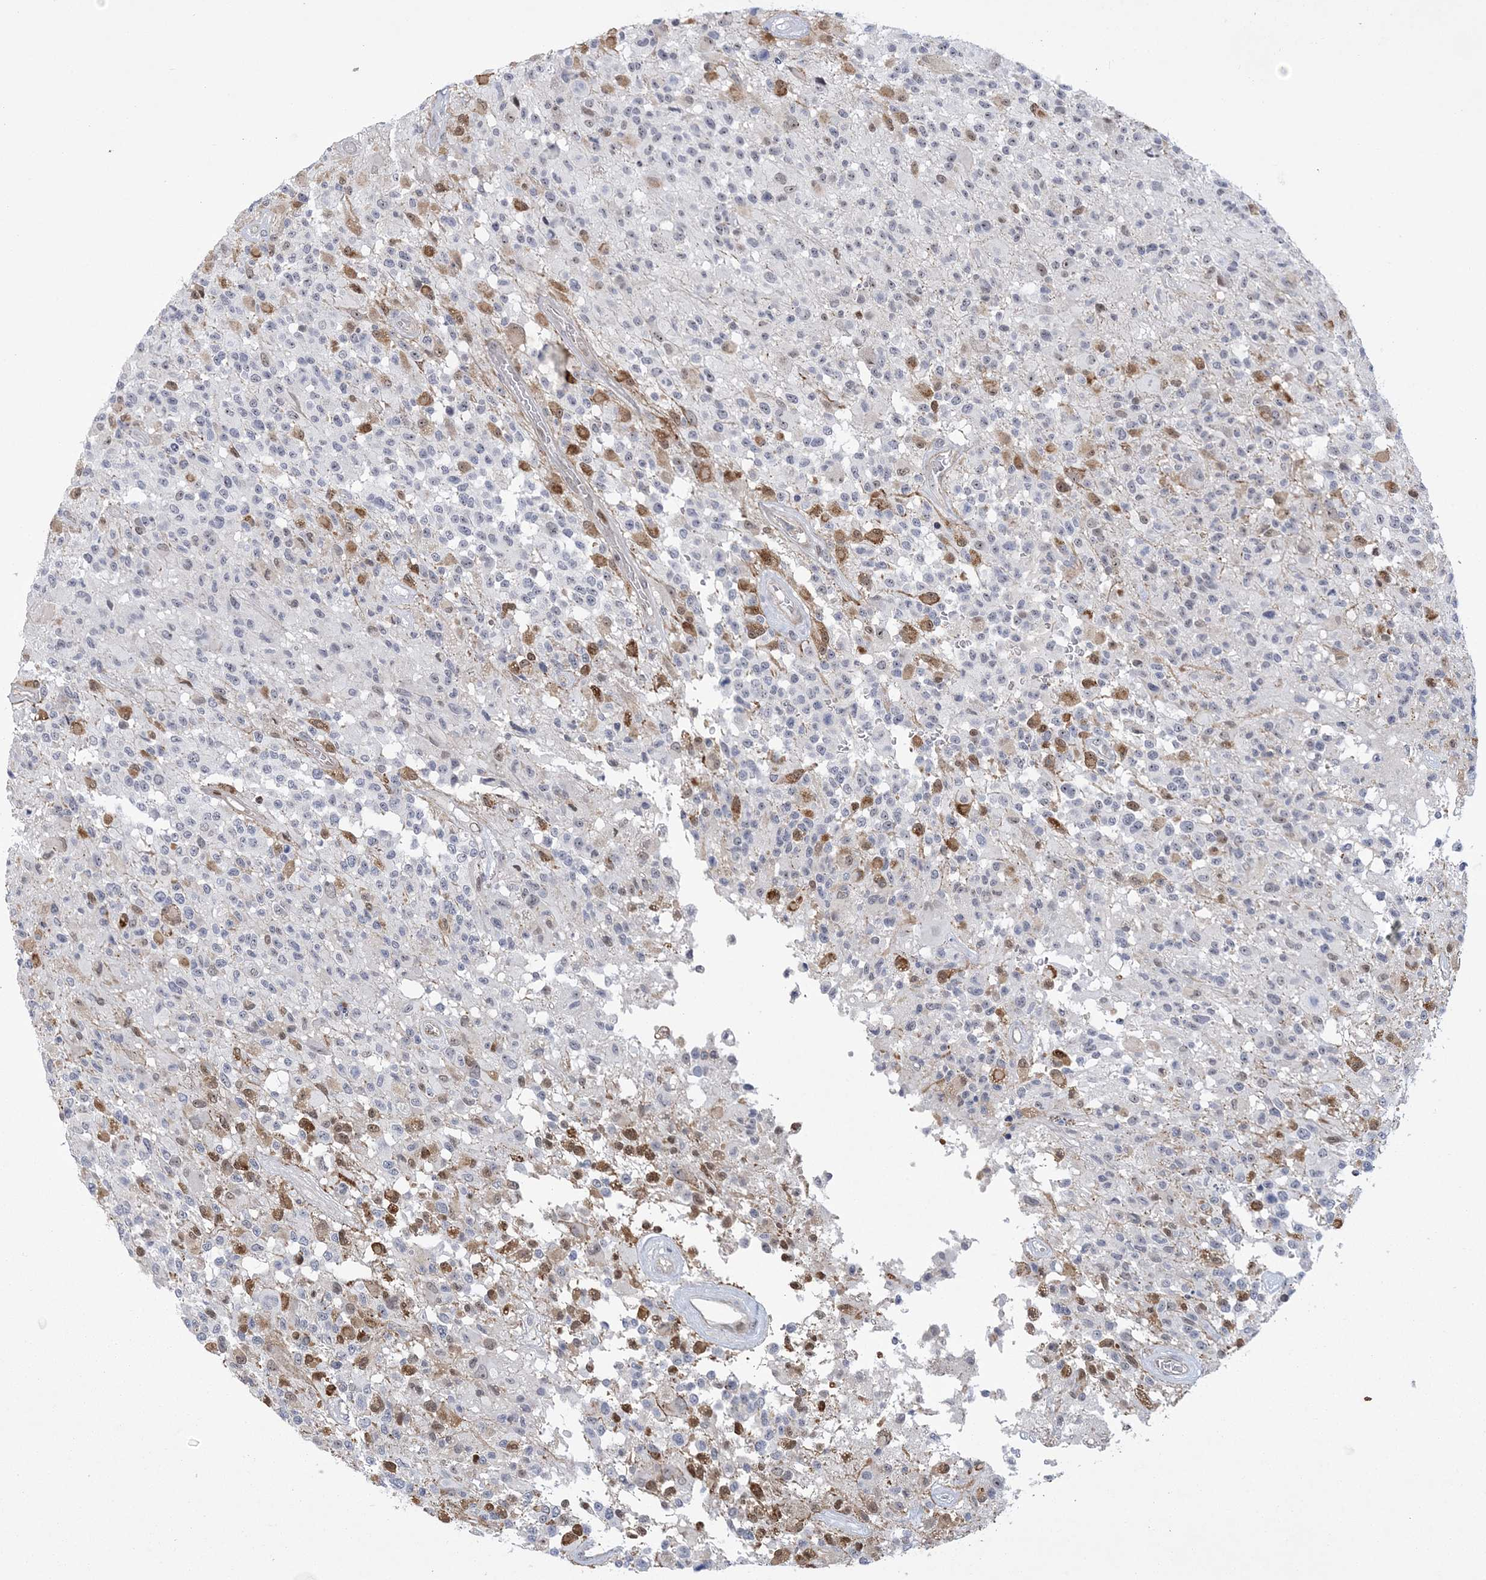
{"staining": {"intensity": "moderate", "quantity": "<25%", "location": "cytoplasmic/membranous,nuclear"}, "tissue": "glioma", "cell_type": "Tumor cells", "image_type": "cancer", "snomed": [{"axis": "morphology", "description": "Glioma, malignant, High grade"}, {"axis": "morphology", "description": "Glioblastoma, NOS"}, {"axis": "topography", "description": "Brain"}], "caption": "Brown immunohistochemical staining in human high-grade glioma (malignant) reveals moderate cytoplasmic/membranous and nuclear staining in about <25% of tumor cells.", "gene": "HOMEZ", "patient": {"sex": "male", "age": 60}}